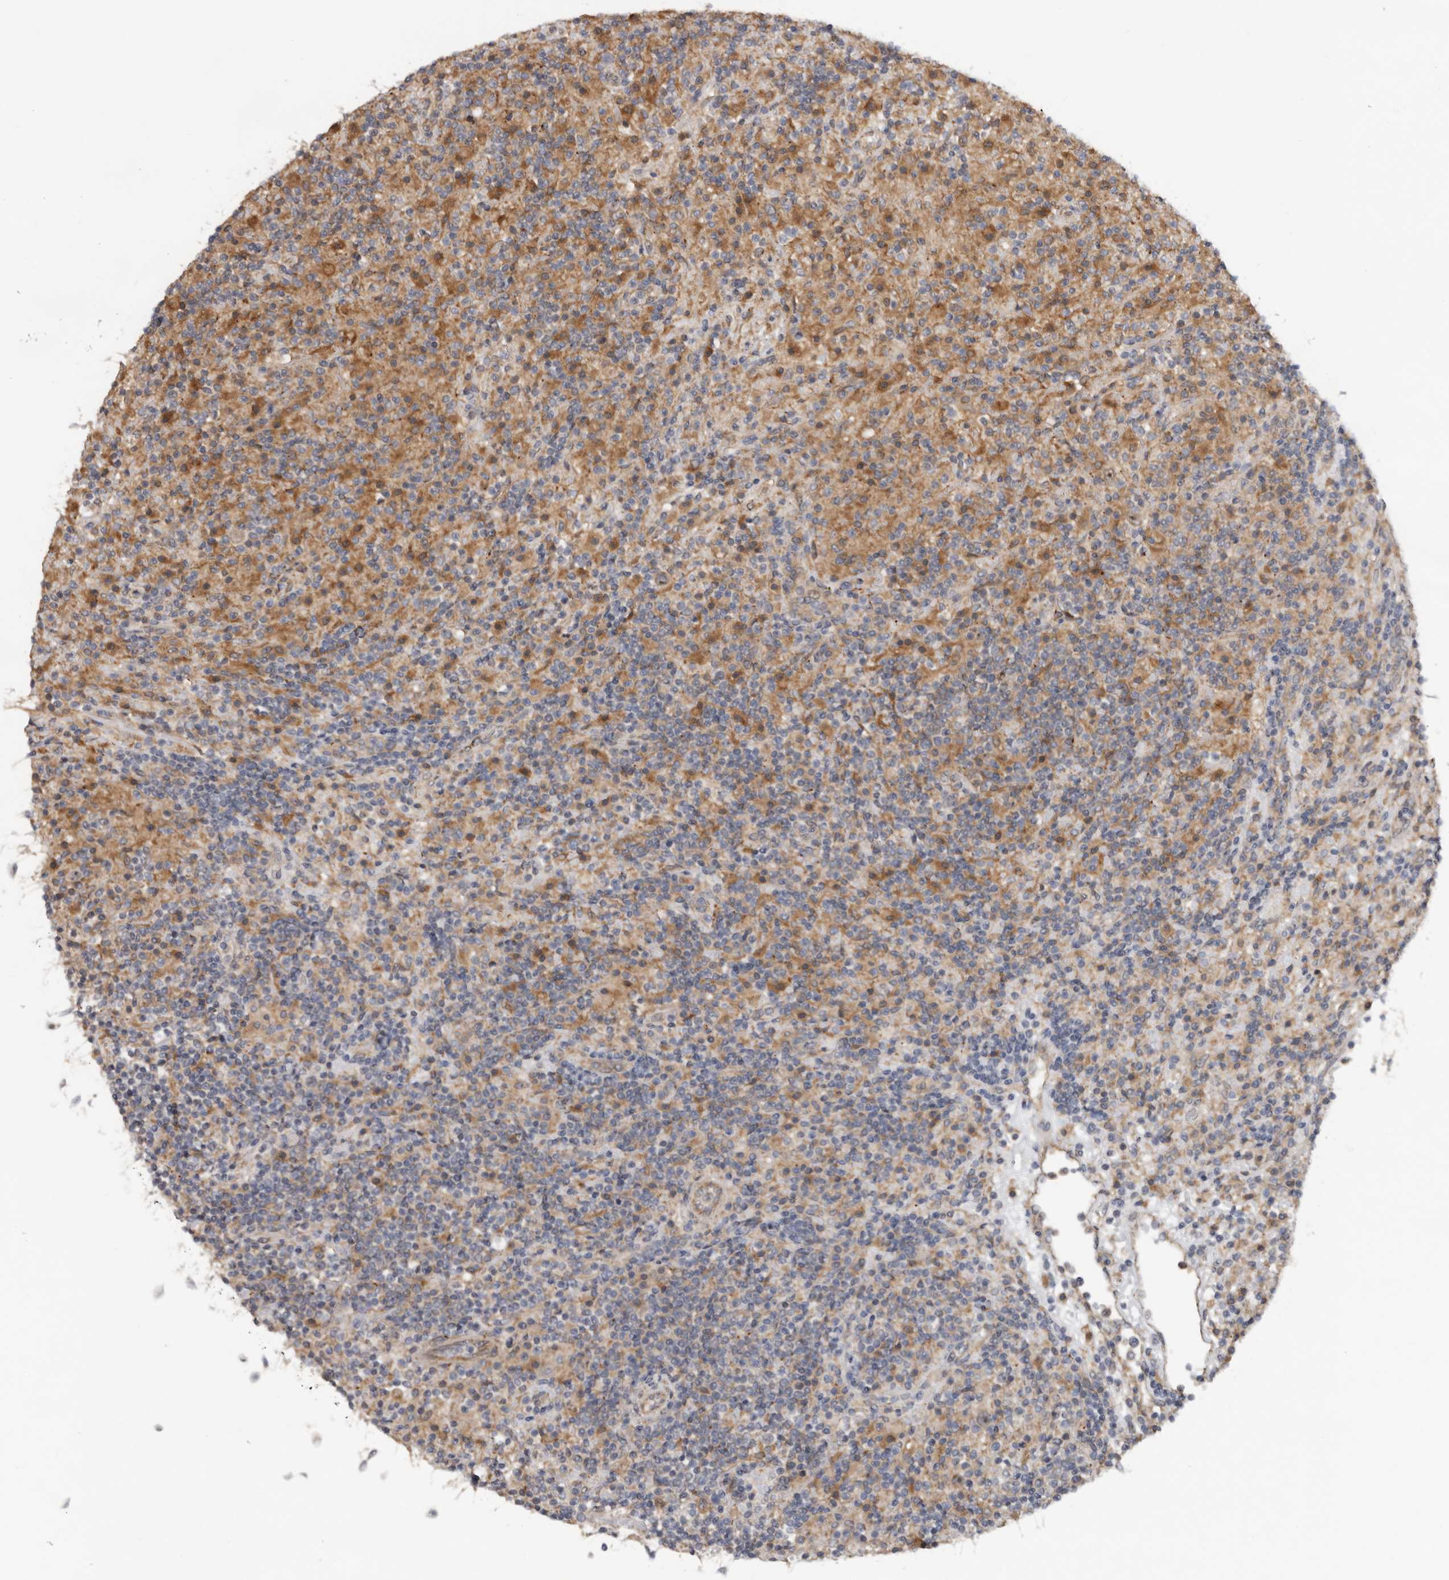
{"staining": {"intensity": "weak", "quantity": "<25%", "location": "cytoplasmic/membranous"}, "tissue": "lymphoma", "cell_type": "Tumor cells", "image_type": "cancer", "snomed": [{"axis": "morphology", "description": "Hodgkin's disease, NOS"}, {"axis": "topography", "description": "Lymph node"}], "caption": "DAB (3,3'-diaminobenzidine) immunohistochemical staining of Hodgkin's disease exhibits no significant staining in tumor cells.", "gene": "HINT3", "patient": {"sex": "male", "age": 70}}